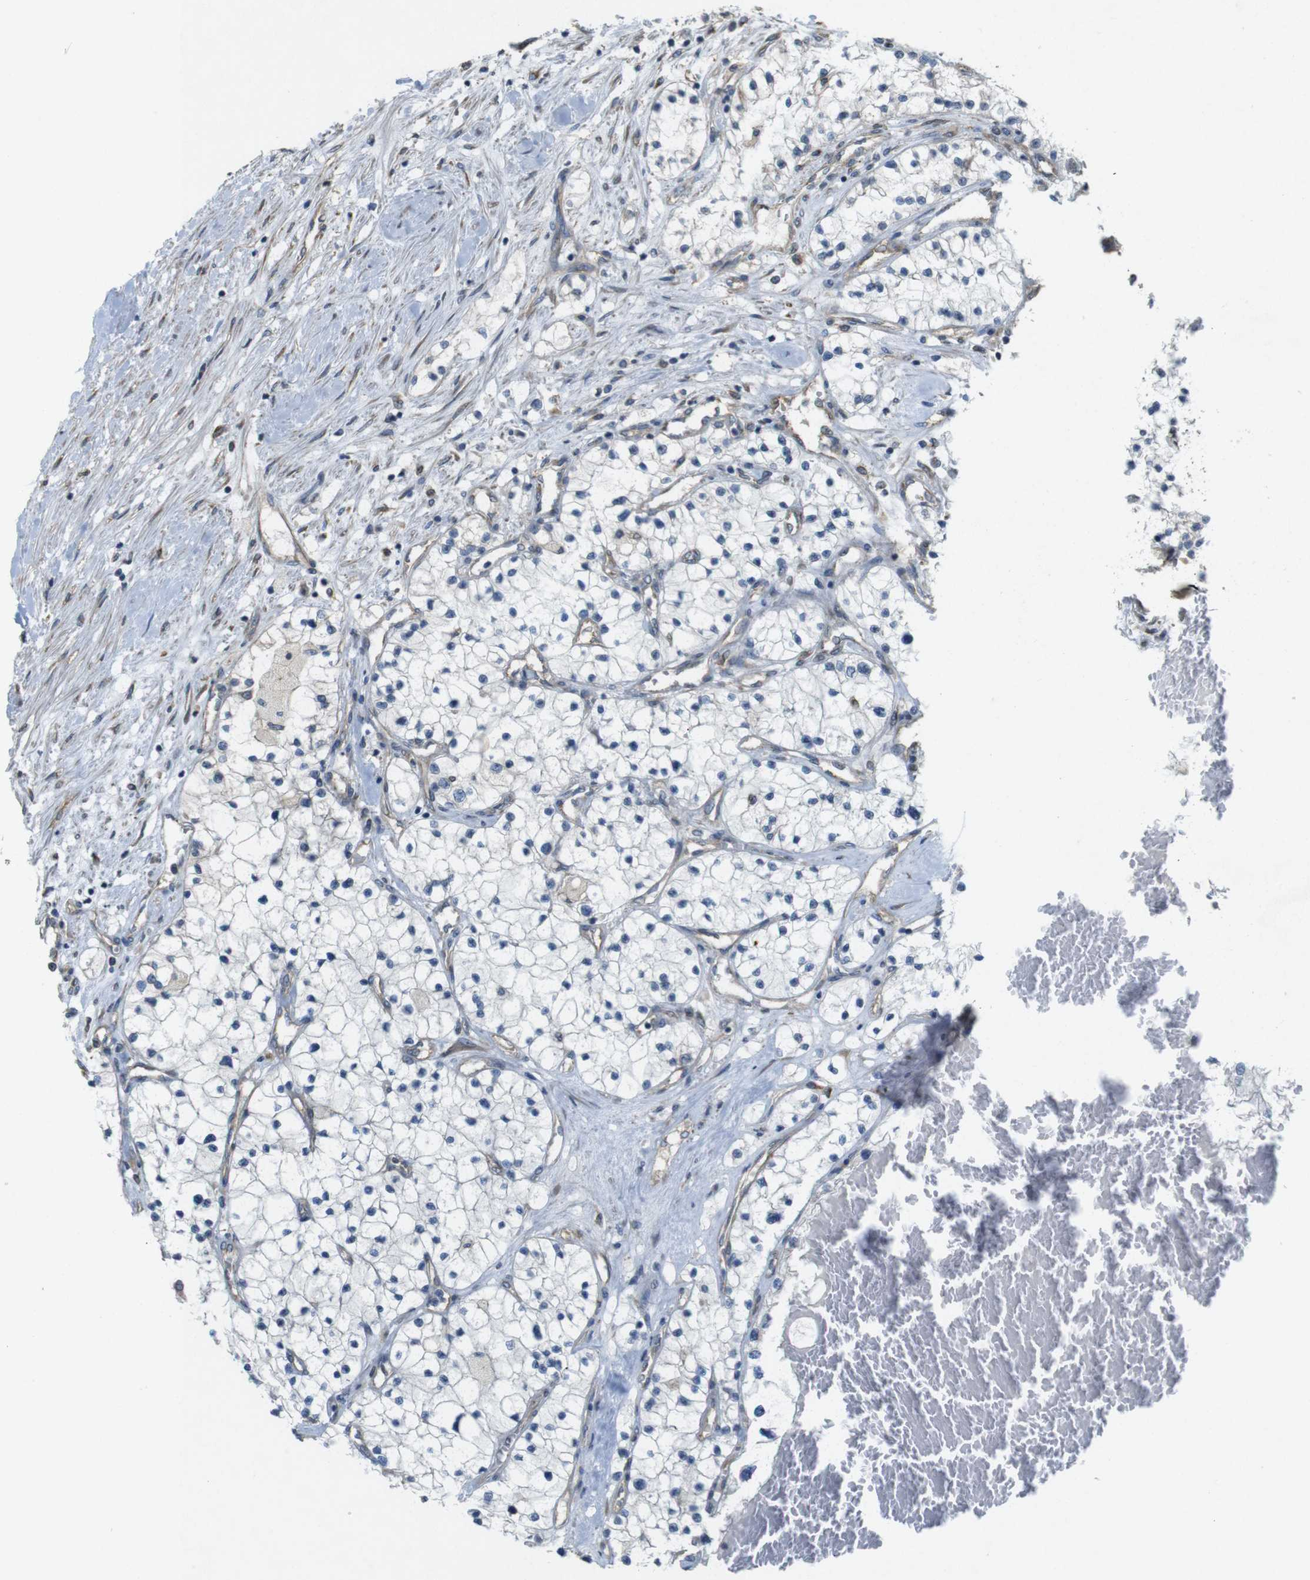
{"staining": {"intensity": "negative", "quantity": "none", "location": "none"}, "tissue": "renal cancer", "cell_type": "Tumor cells", "image_type": "cancer", "snomed": [{"axis": "morphology", "description": "Adenocarcinoma, NOS"}, {"axis": "topography", "description": "Kidney"}], "caption": "Image shows no significant protein expression in tumor cells of renal adenocarcinoma. (DAB IHC with hematoxylin counter stain).", "gene": "KIF5B", "patient": {"sex": "male", "age": 68}}